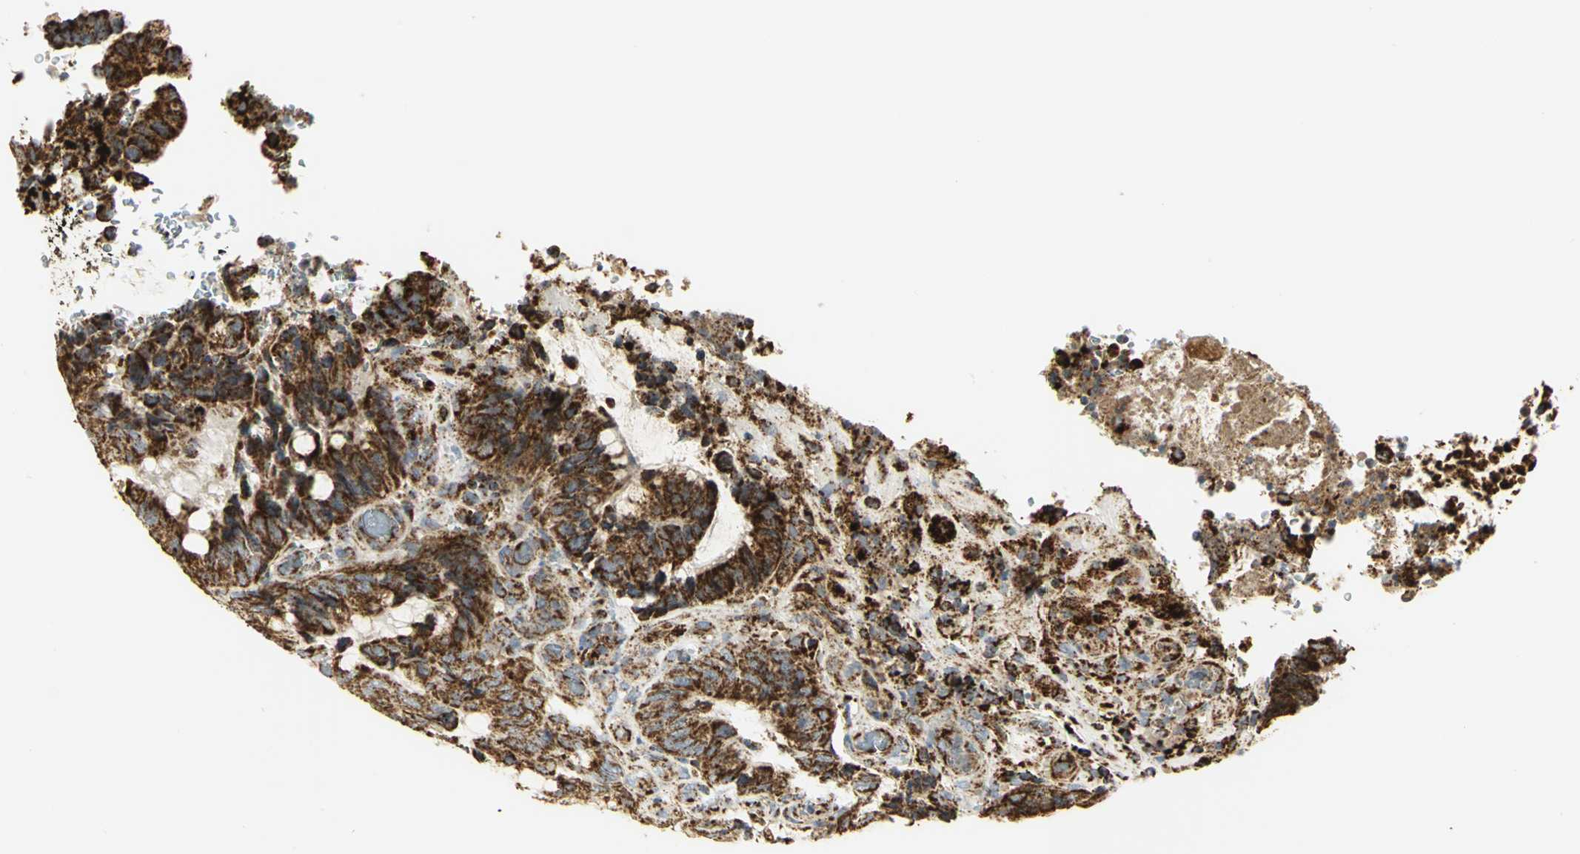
{"staining": {"intensity": "strong", "quantity": ">75%", "location": "cytoplasmic/membranous"}, "tissue": "colorectal cancer", "cell_type": "Tumor cells", "image_type": "cancer", "snomed": [{"axis": "morphology", "description": "Normal tissue, NOS"}, {"axis": "morphology", "description": "Adenocarcinoma, NOS"}, {"axis": "topography", "description": "Rectum"}, {"axis": "topography", "description": "Peripheral nerve tissue"}], "caption": "Colorectal cancer was stained to show a protein in brown. There is high levels of strong cytoplasmic/membranous positivity in approximately >75% of tumor cells. (DAB (3,3'-diaminobenzidine) IHC, brown staining for protein, blue staining for nuclei).", "gene": "VDAC1", "patient": {"sex": "male", "age": 92}}